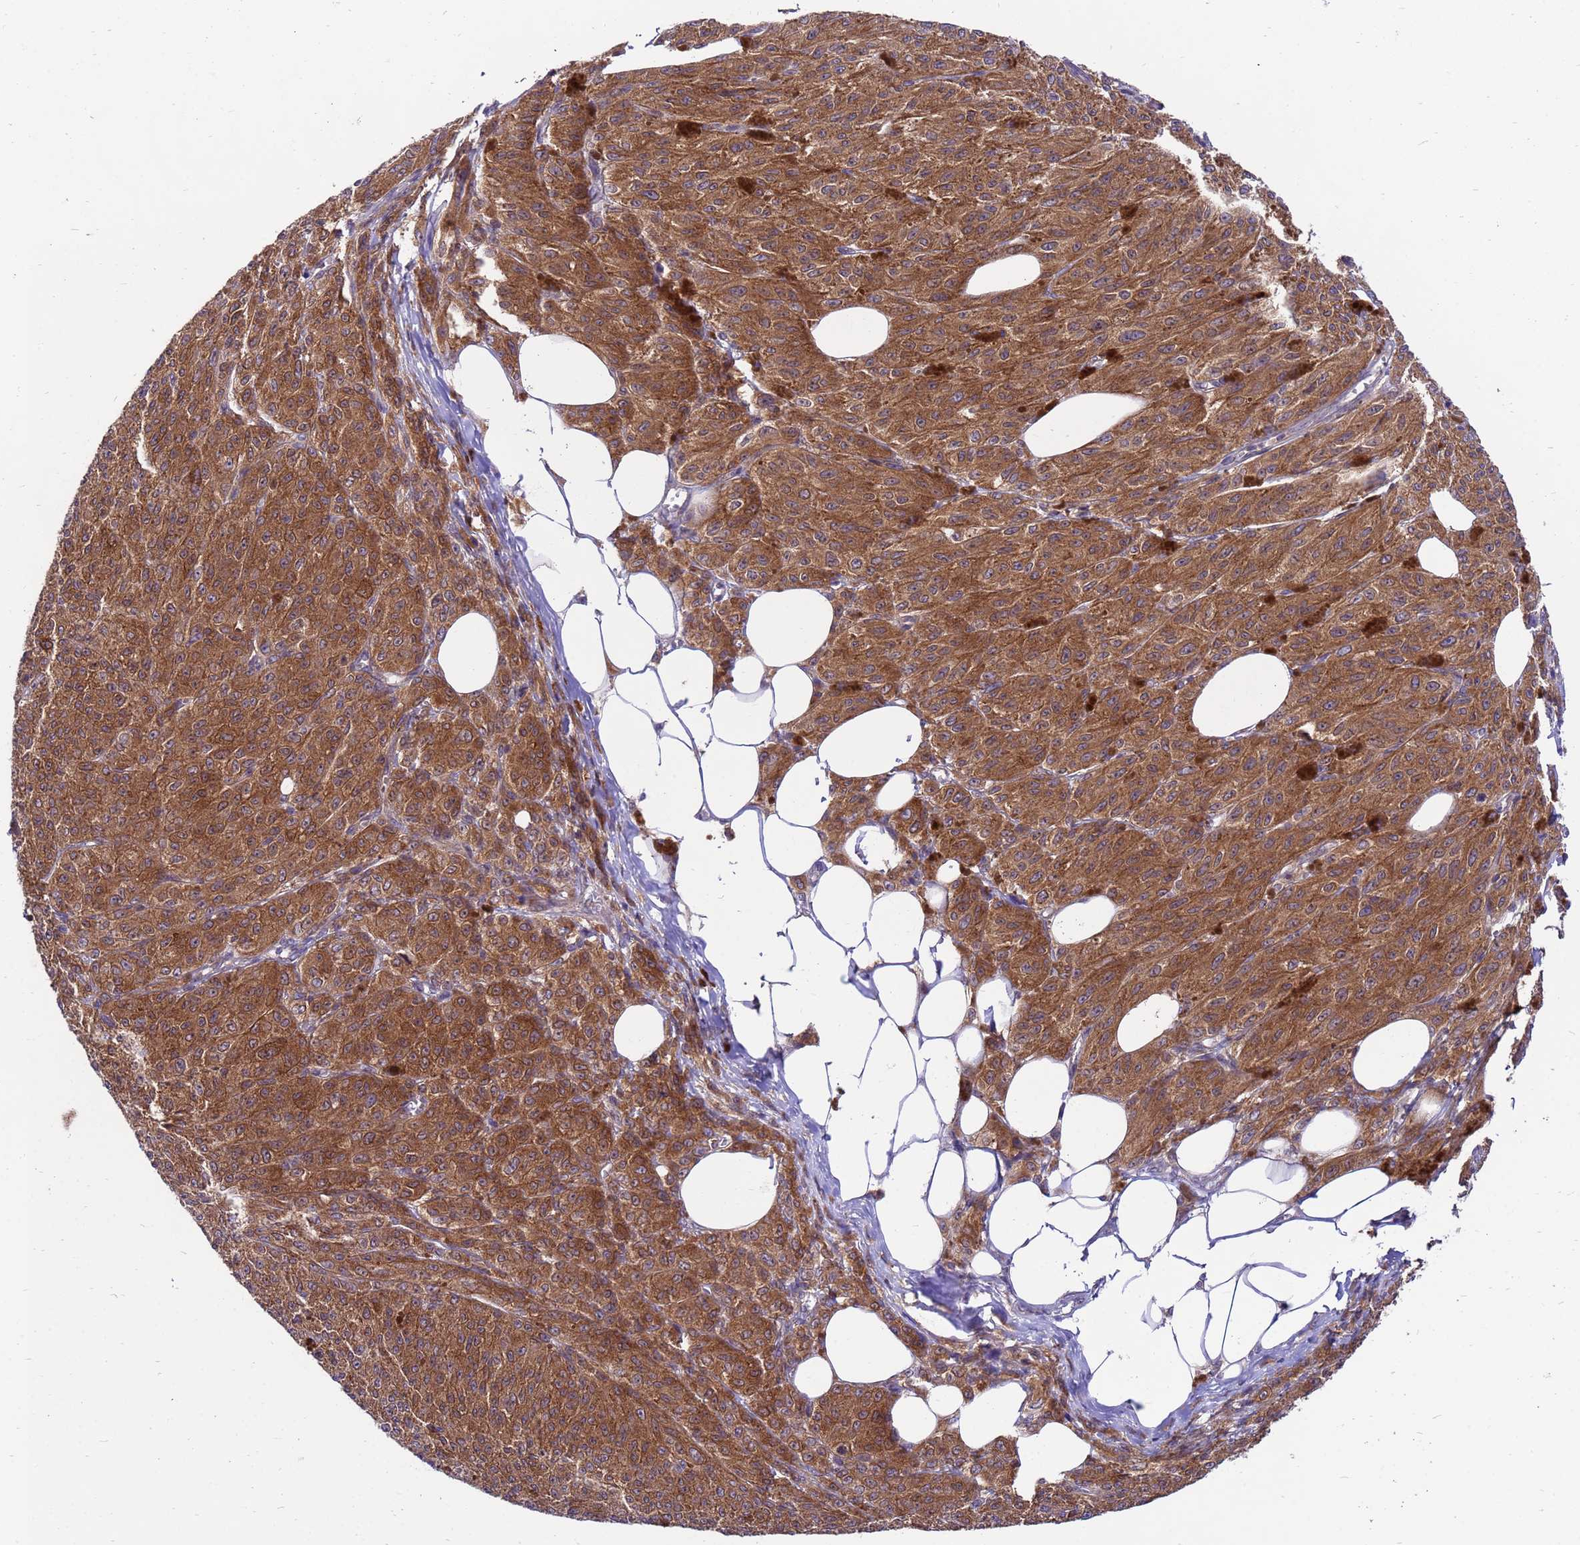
{"staining": {"intensity": "moderate", "quantity": ">75%", "location": "cytoplasmic/membranous"}, "tissue": "melanoma", "cell_type": "Tumor cells", "image_type": "cancer", "snomed": [{"axis": "morphology", "description": "Malignant melanoma, NOS"}, {"axis": "topography", "description": "Skin"}], "caption": "DAB immunohistochemical staining of melanoma reveals moderate cytoplasmic/membranous protein expression in approximately >75% of tumor cells.", "gene": "GET3", "patient": {"sex": "female", "age": 52}}